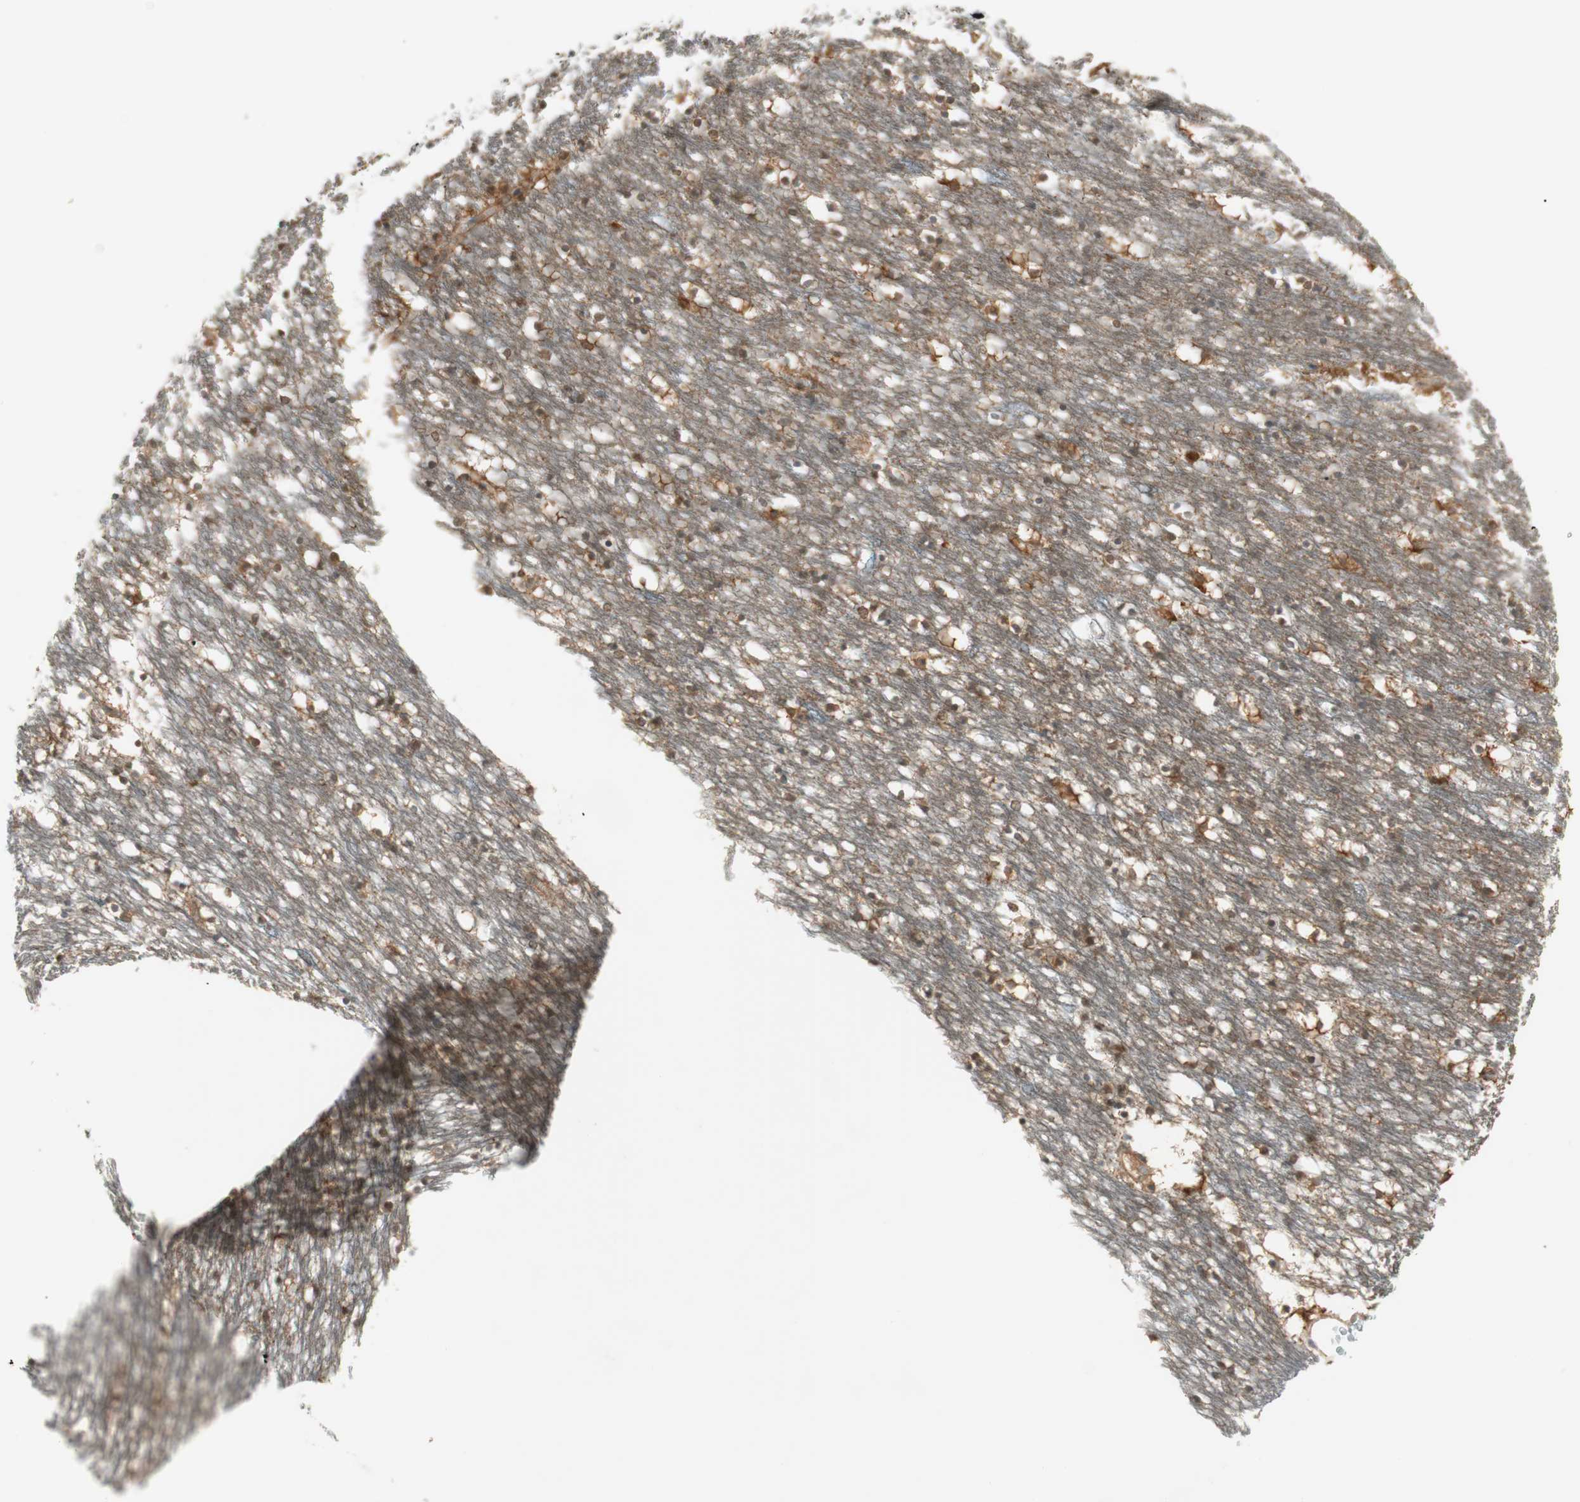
{"staining": {"intensity": "weak", "quantity": "<25%", "location": "cytoplasmic/membranous,nuclear"}, "tissue": "caudate", "cell_type": "Glial cells", "image_type": "normal", "snomed": [{"axis": "morphology", "description": "Normal tissue, NOS"}, {"axis": "topography", "description": "Lateral ventricle wall"}], "caption": "An IHC histopathology image of benign caudate is shown. There is no staining in glial cells of caudate. (DAB (3,3'-diaminobenzidine) IHC, high magnification).", "gene": "IPO5", "patient": {"sex": "male", "age": 45}}